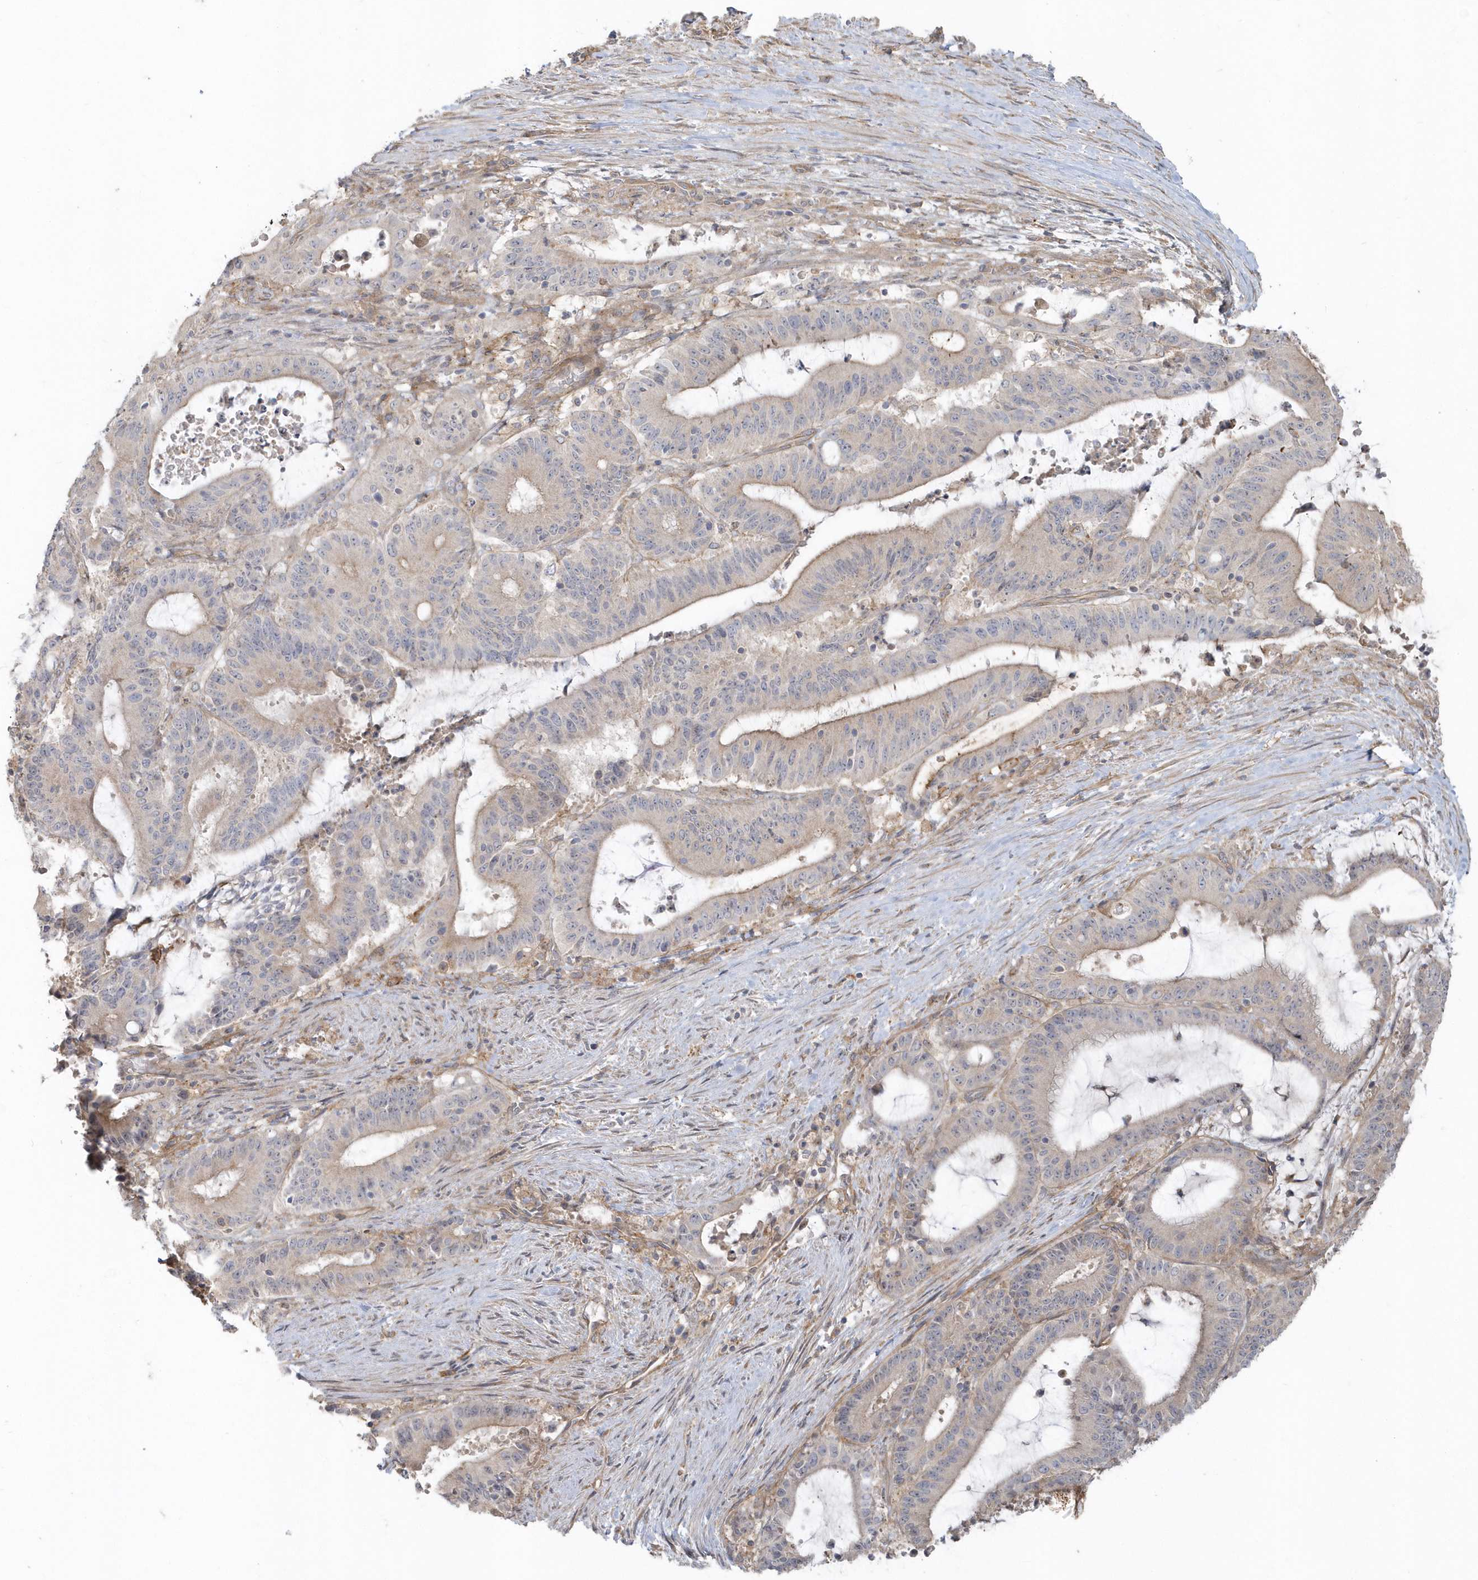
{"staining": {"intensity": "weak", "quantity": "<25%", "location": "cytoplasmic/membranous"}, "tissue": "liver cancer", "cell_type": "Tumor cells", "image_type": "cancer", "snomed": [{"axis": "morphology", "description": "Normal tissue, NOS"}, {"axis": "morphology", "description": "Cholangiocarcinoma"}, {"axis": "topography", "description": "Liver"}, {"axis": "topography", "description": "Peripheral nerve tissue"}], "caption": "Immunohistochemistry image of liver cancer stained for a protein (brown), which exhibits no staining in tumor cells.", "gene": "ACTR1A", "patient": {"sex": "female", "age": 73}}